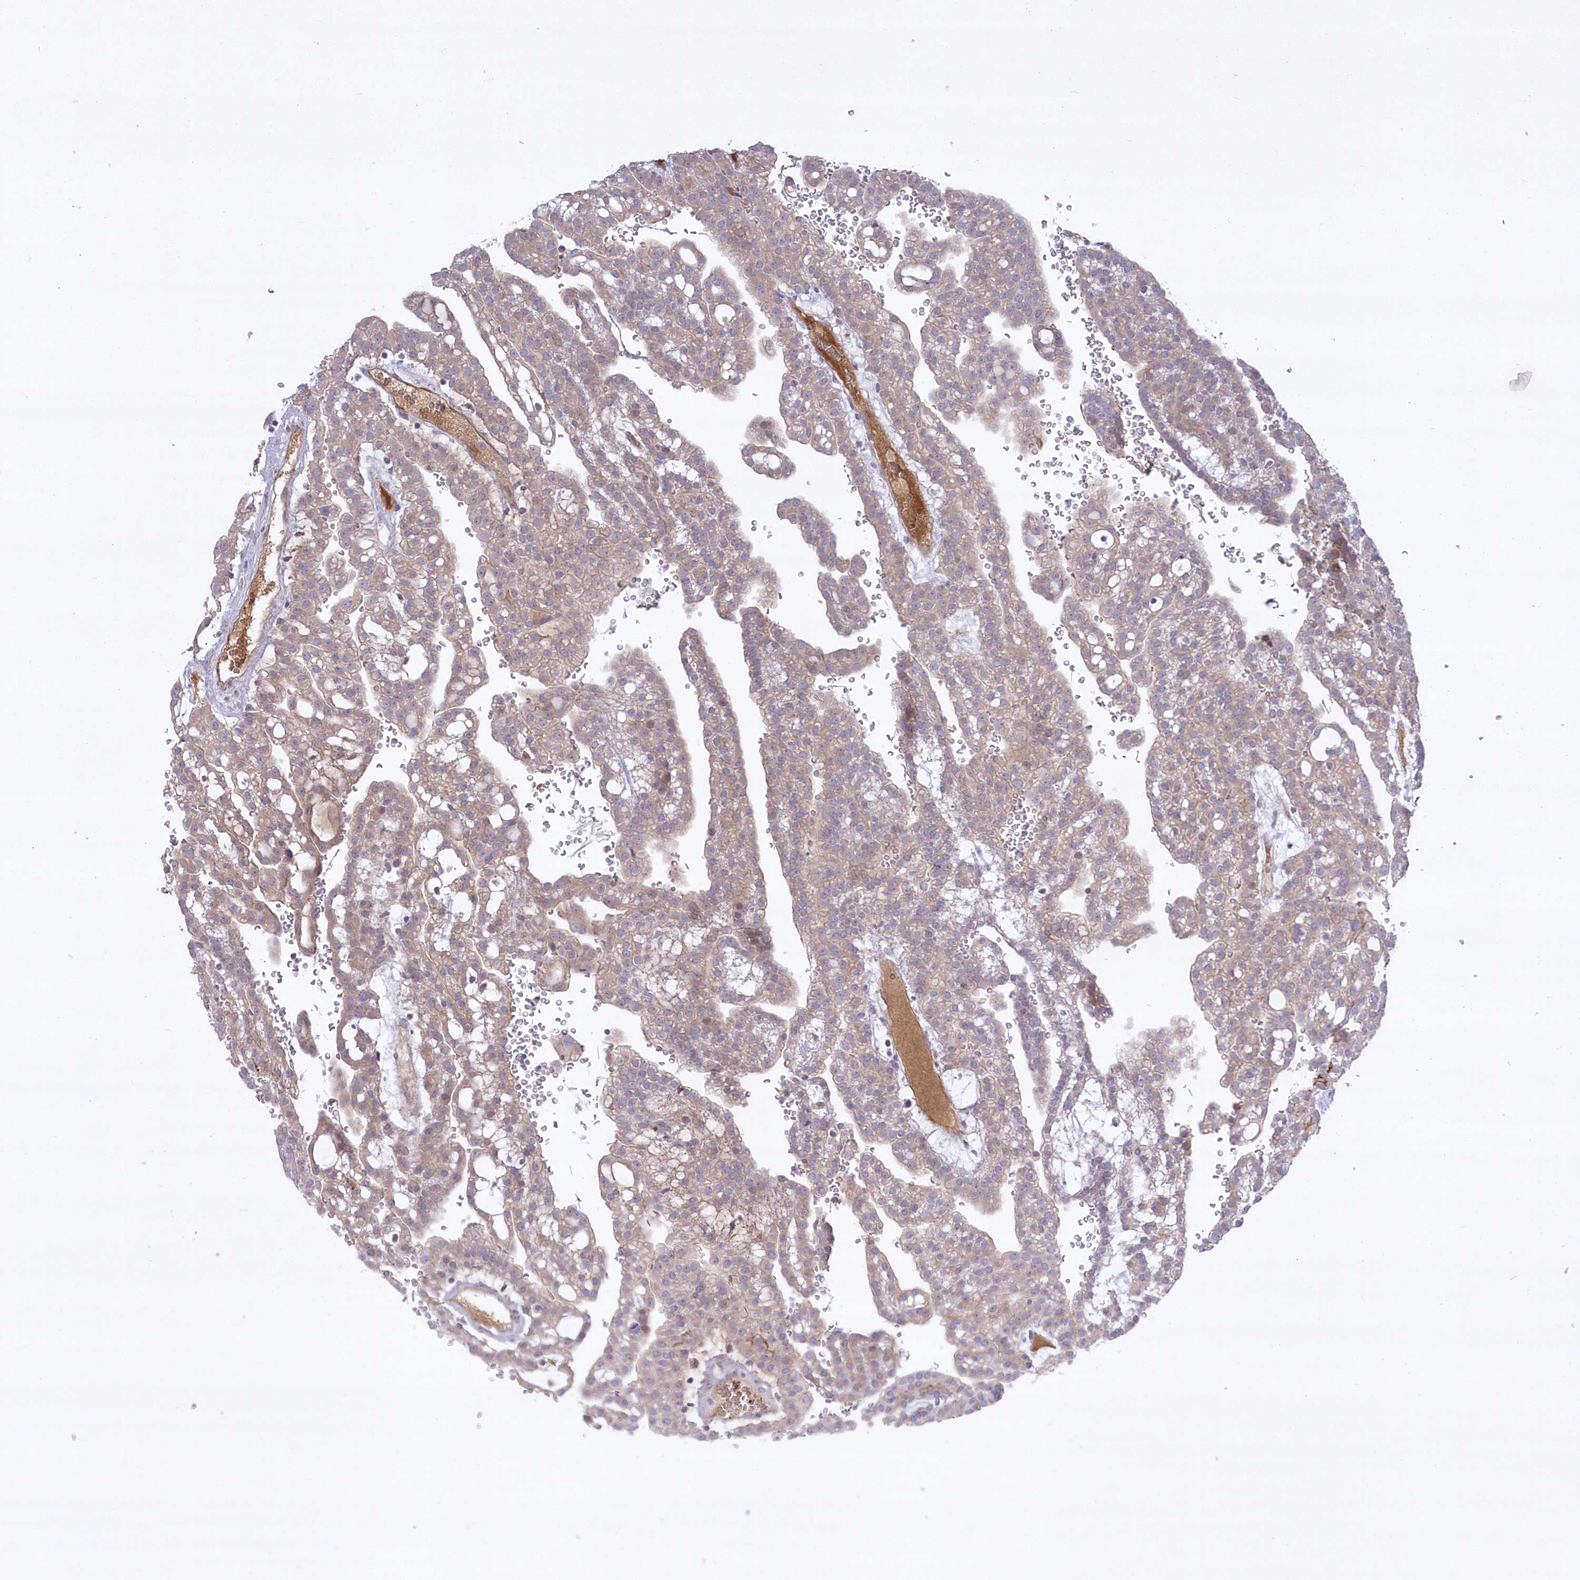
{"staining": {"intensity": "weak", "quantity": ">75%", "location": "cytoplasmic/membranous"}, "tissue": "renal cancer", "cell_type": "Tumor cells", "image_type": "cancer", "snomed": [{"axis": "morphology", "description": "Adenocarcinoma, NOS"}, {"axis": "topography", "description": "Kidney"}], "caption": "Adenocarcinoma (renal) tissue demonstrates weak cytoplasmic/membranous positivity in approximately >75% of tumor cells", "gene": "WBP1L", "patient": {"sex": "male", "age": 63}}